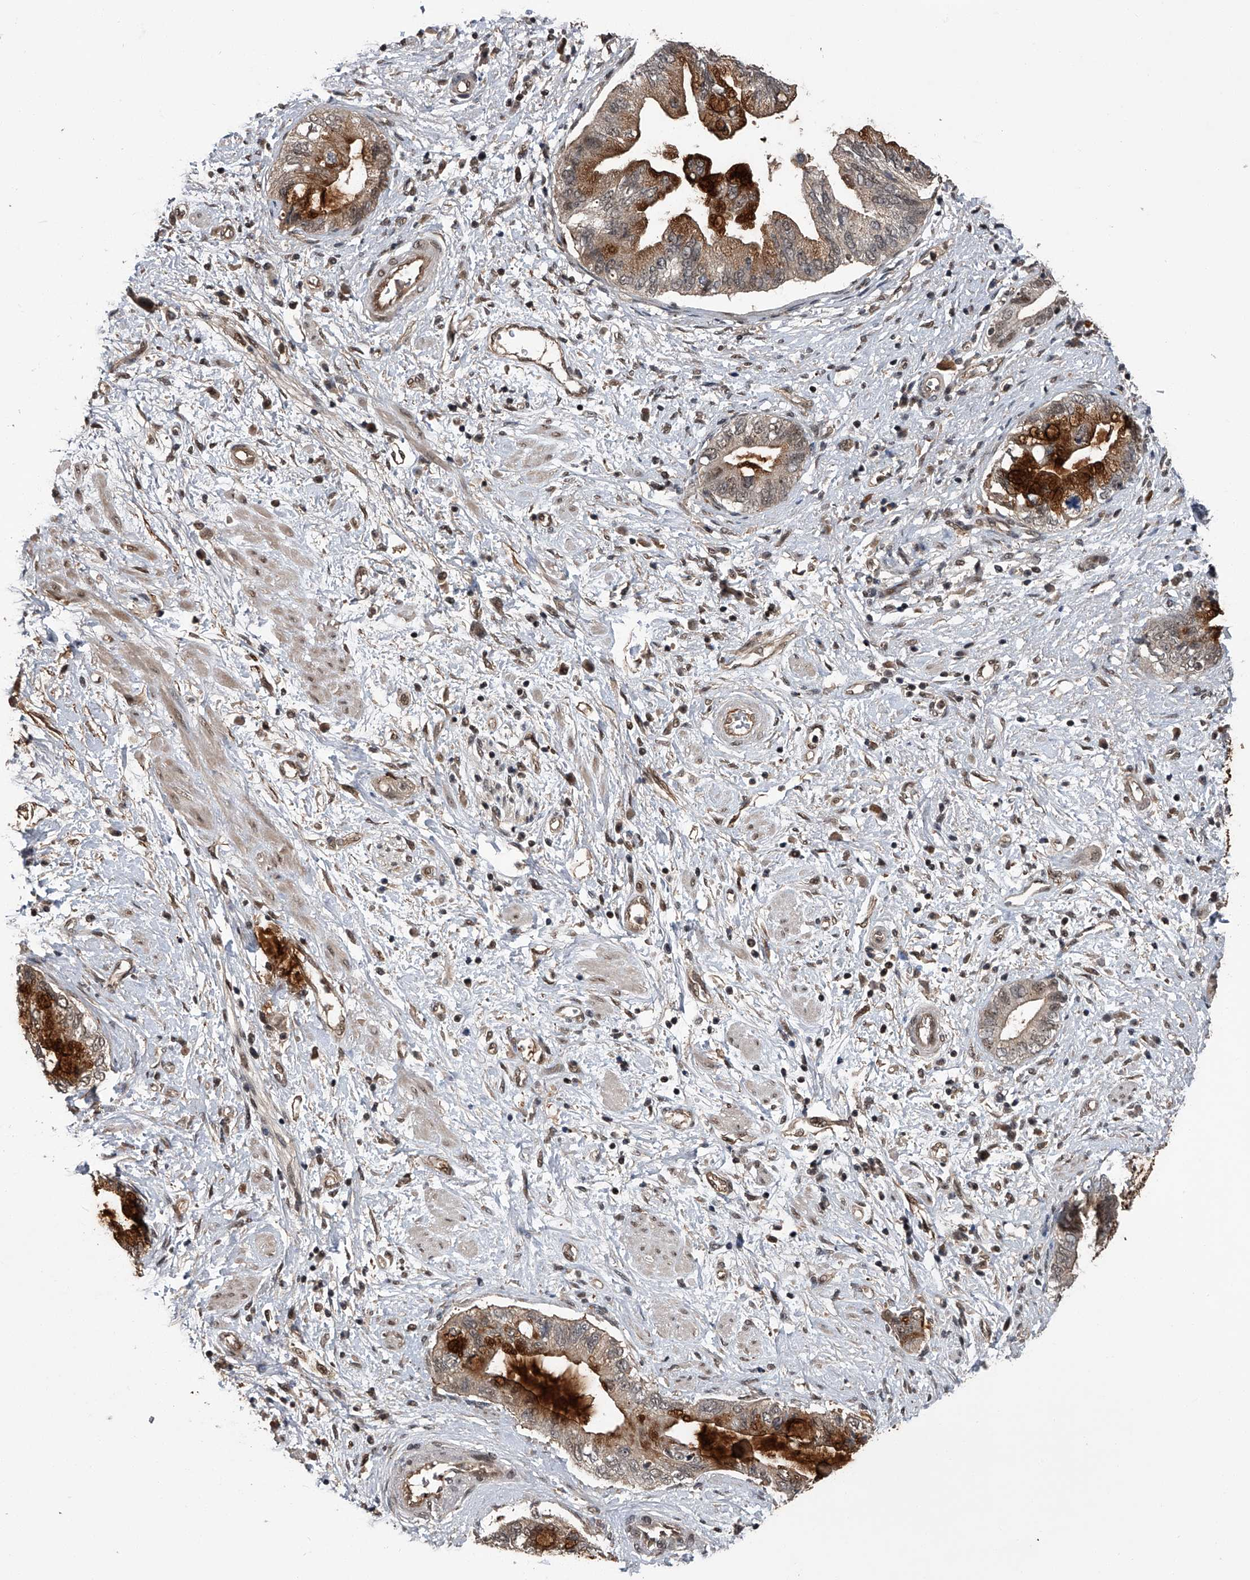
{"staining": {"intensity": "strong", "quantity": "<25%", "location": "cytoplasmic/membranous,nuclear"}, "tissue": "pancreatic cancer", "cell_type": "Tumor cells", "image_type": "cancer", "snomed": [{"axis": "morphology", "description": "Adenocarcinoma, NOS"}, {"axis": "topography", "description": "Pancreas"}], "caption": "DAB (3,3'-diaminobenzidine) immunohistochemical staining of human adenocarcinoma (pancreatic) demonstrates strong cytoplasmic/membranous and nuclear protein expression in about <25% of tumor cells. The staining is performed using DAB brown chromogen to label protein expression. The nuclei are counter-stained blue using hematoxylin.", "gene": "SLC12A8", "patient": {"sex": "female", "age": 73}}